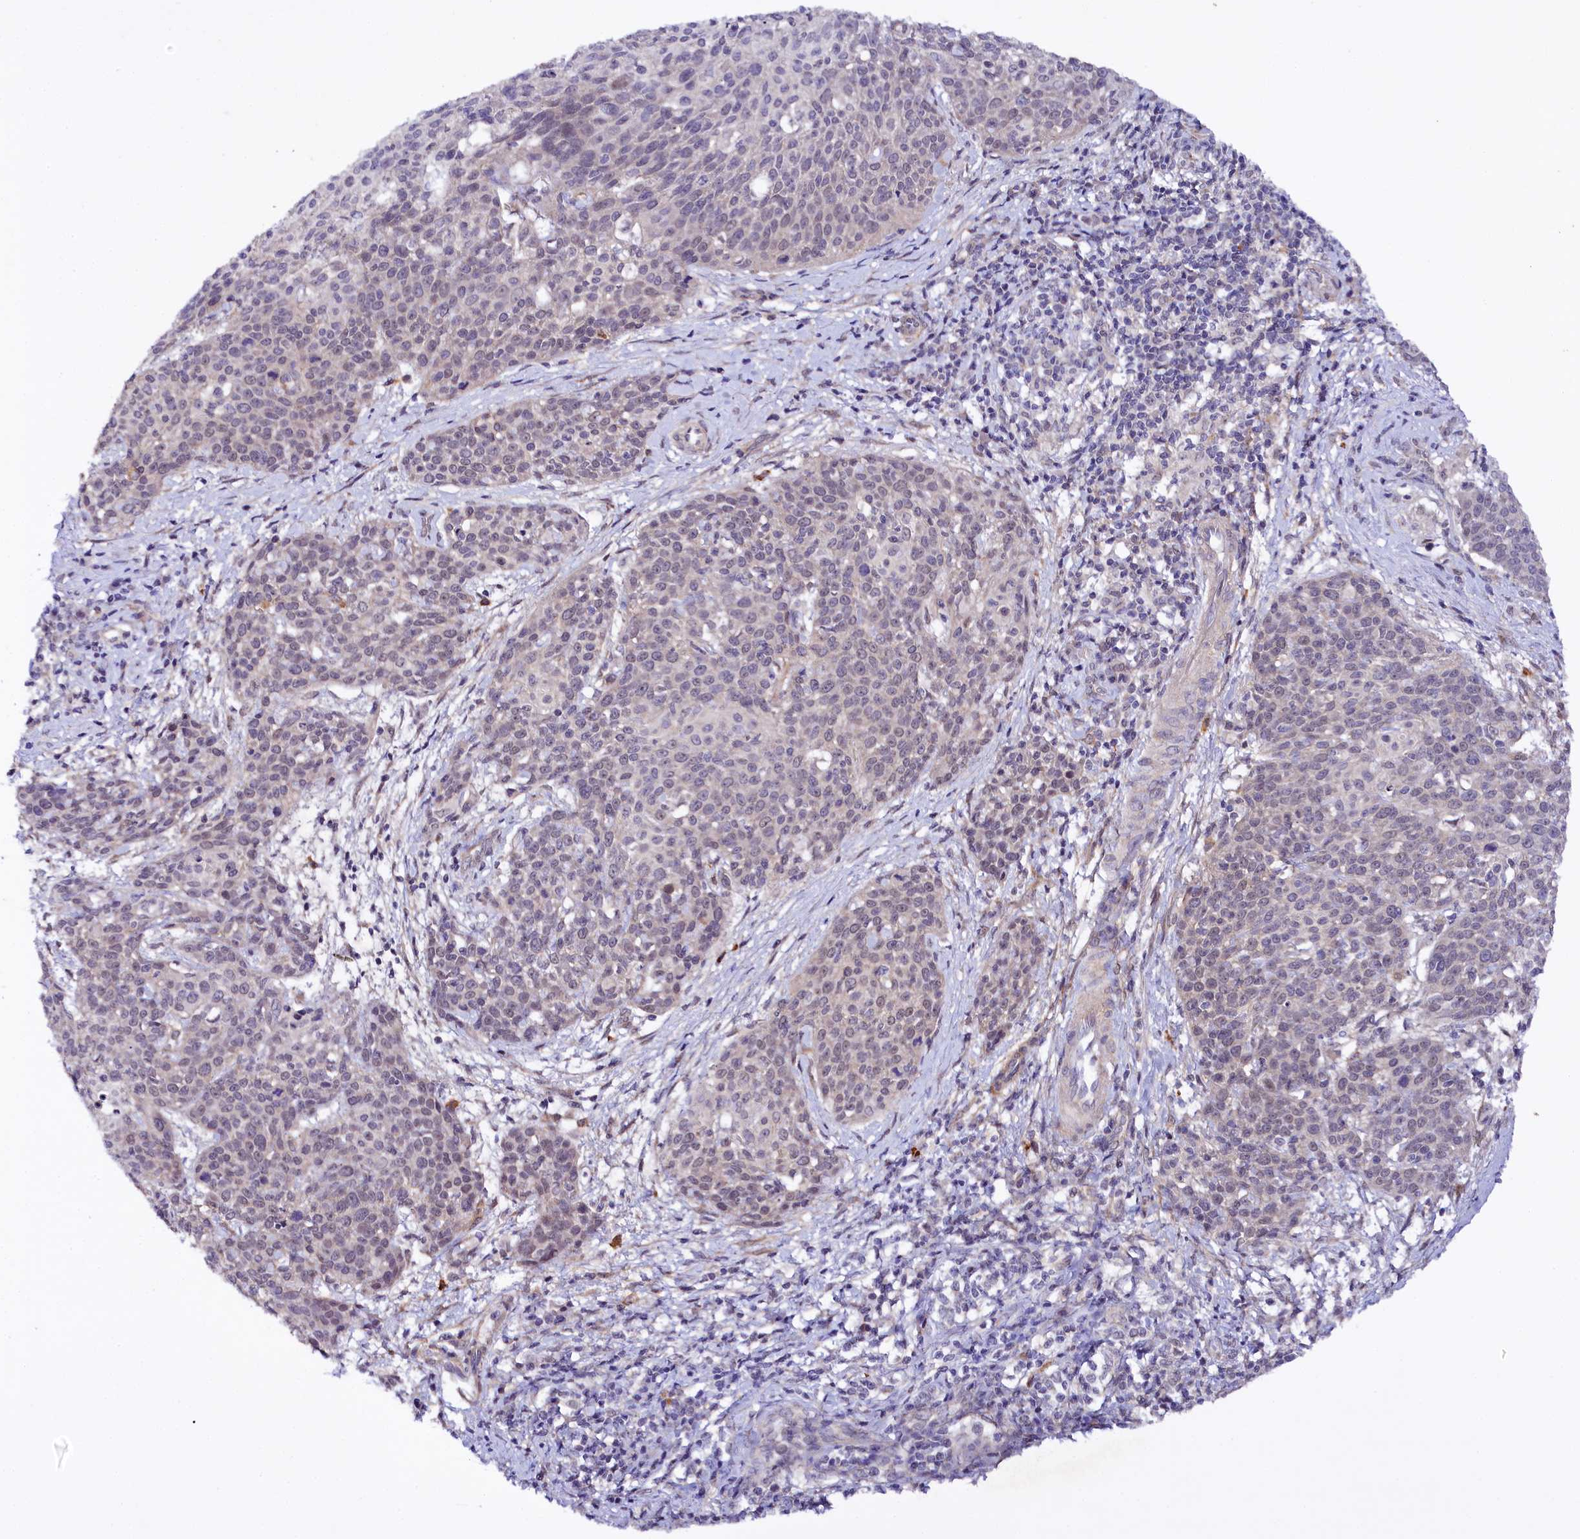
{"staining": {"intensity": "negative", "quantity": "none", "location": "none"}, "tissue": "cervical cancer", "cell_type": "Tumor cells", "image_type": "cancer", "snomed": [{"axis": "morphology", "description": "Squamous cell carcinoma, NOS"}, {"axis": "topography", "description": "Cervix"}], "caption": "The image shows no significant positivity in tumor cells of cervical cancer (squamous cell carcinoma). (DAB (3,3'-diaminobenzidine) IHC visualized using brightfield microscopy, high magnification).", "gene": "PHLDB1", "patient": {"sex": "female", "age": 38}}